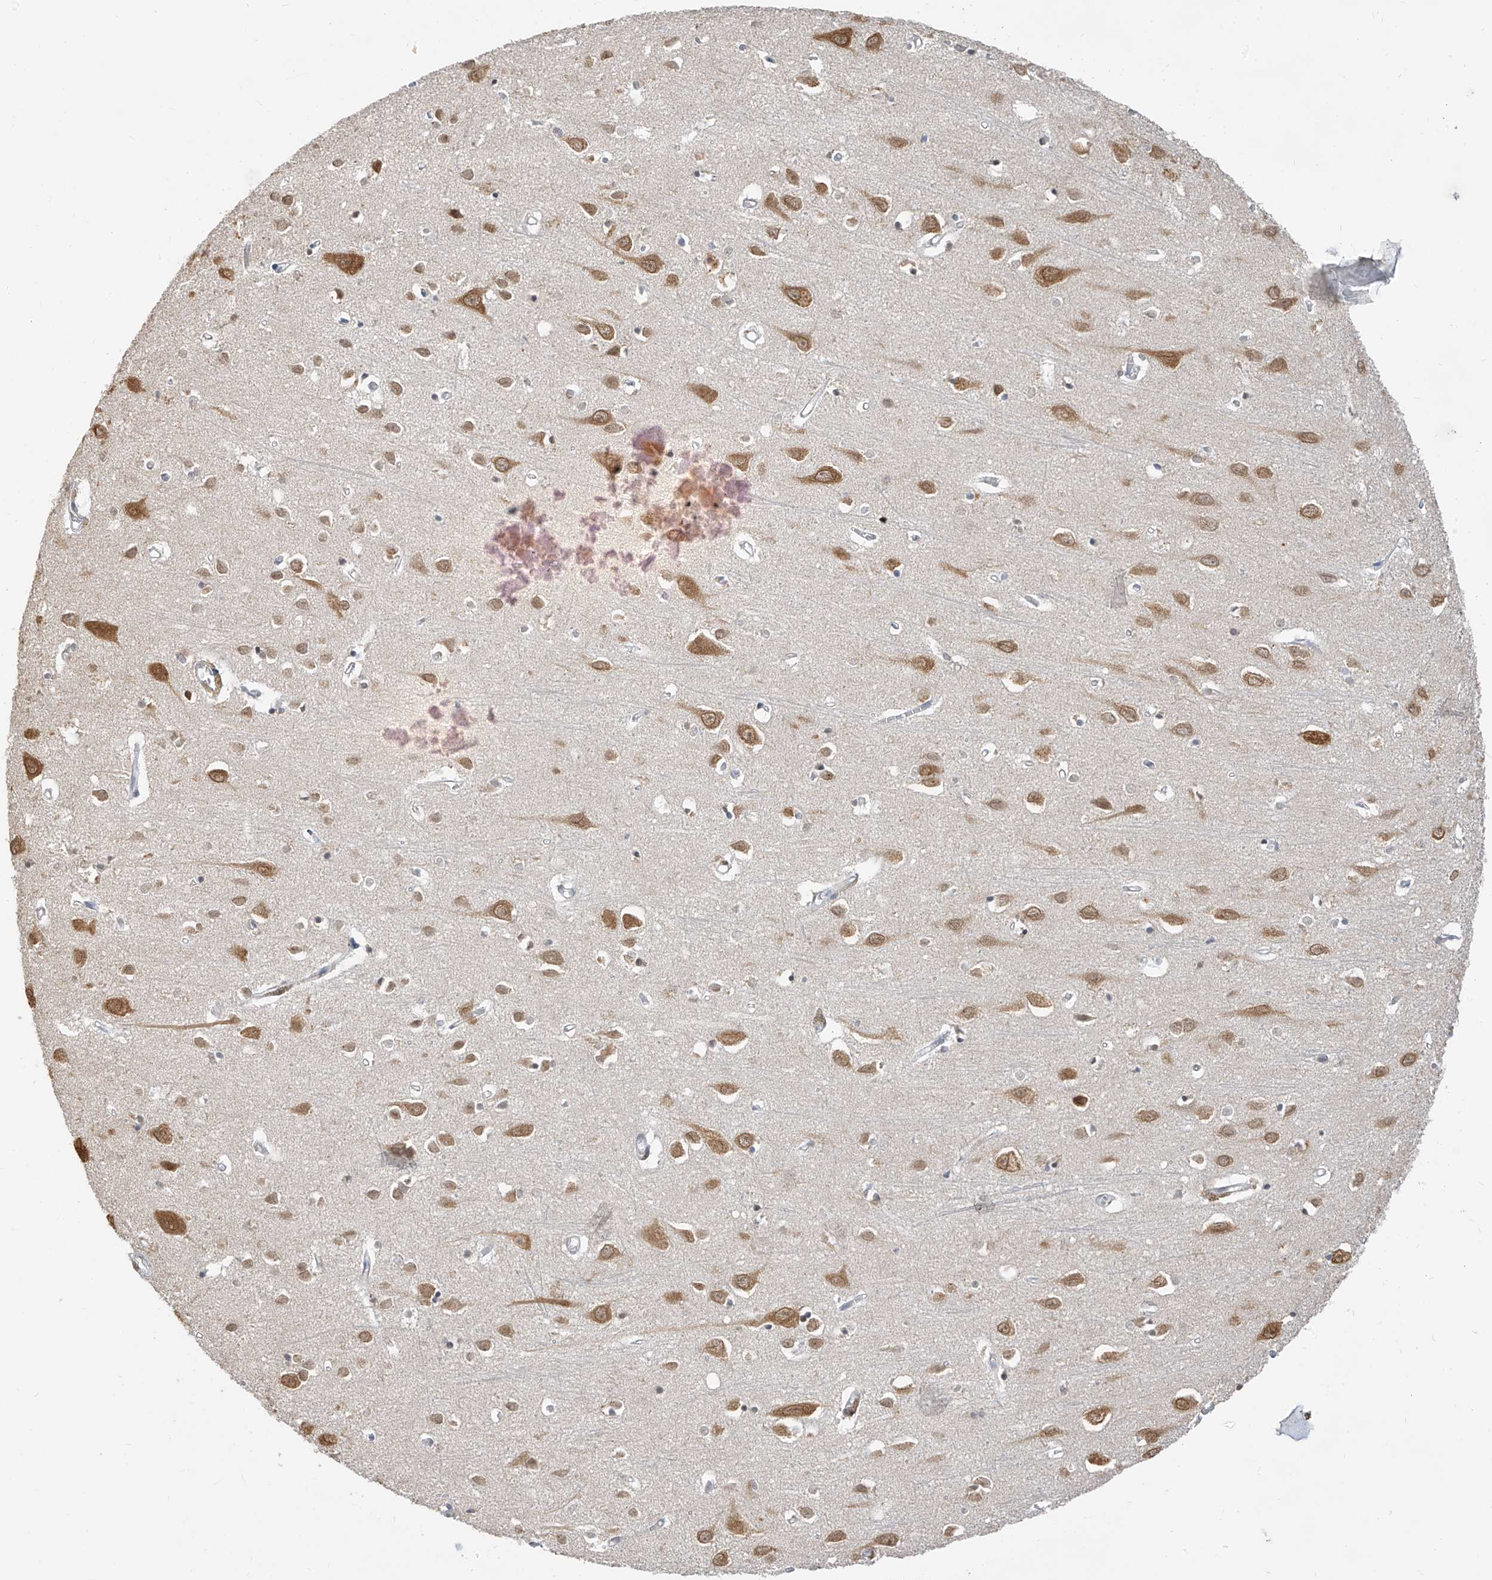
{"staining": {"intensity": "weak", "quantity": ">75%", "location": "nuclear"}, "tissue": "cerebral cortex", "cell_type": "Endothelial cells", "image_type": "normal", "snomed": [{"axis": "morphology", "description": "Normal tissue, NOS"}, {"axis": "topography", "description": "Cerebral cortex"}], "caption": "About >75% of endothelial cells in normal cerebral cortex reveal weak nuclear protein positivity as visualized by brown immunohistochemical staining.", "gene": "ZMYM2", "patient": {"sex": "female", "age": 64}}